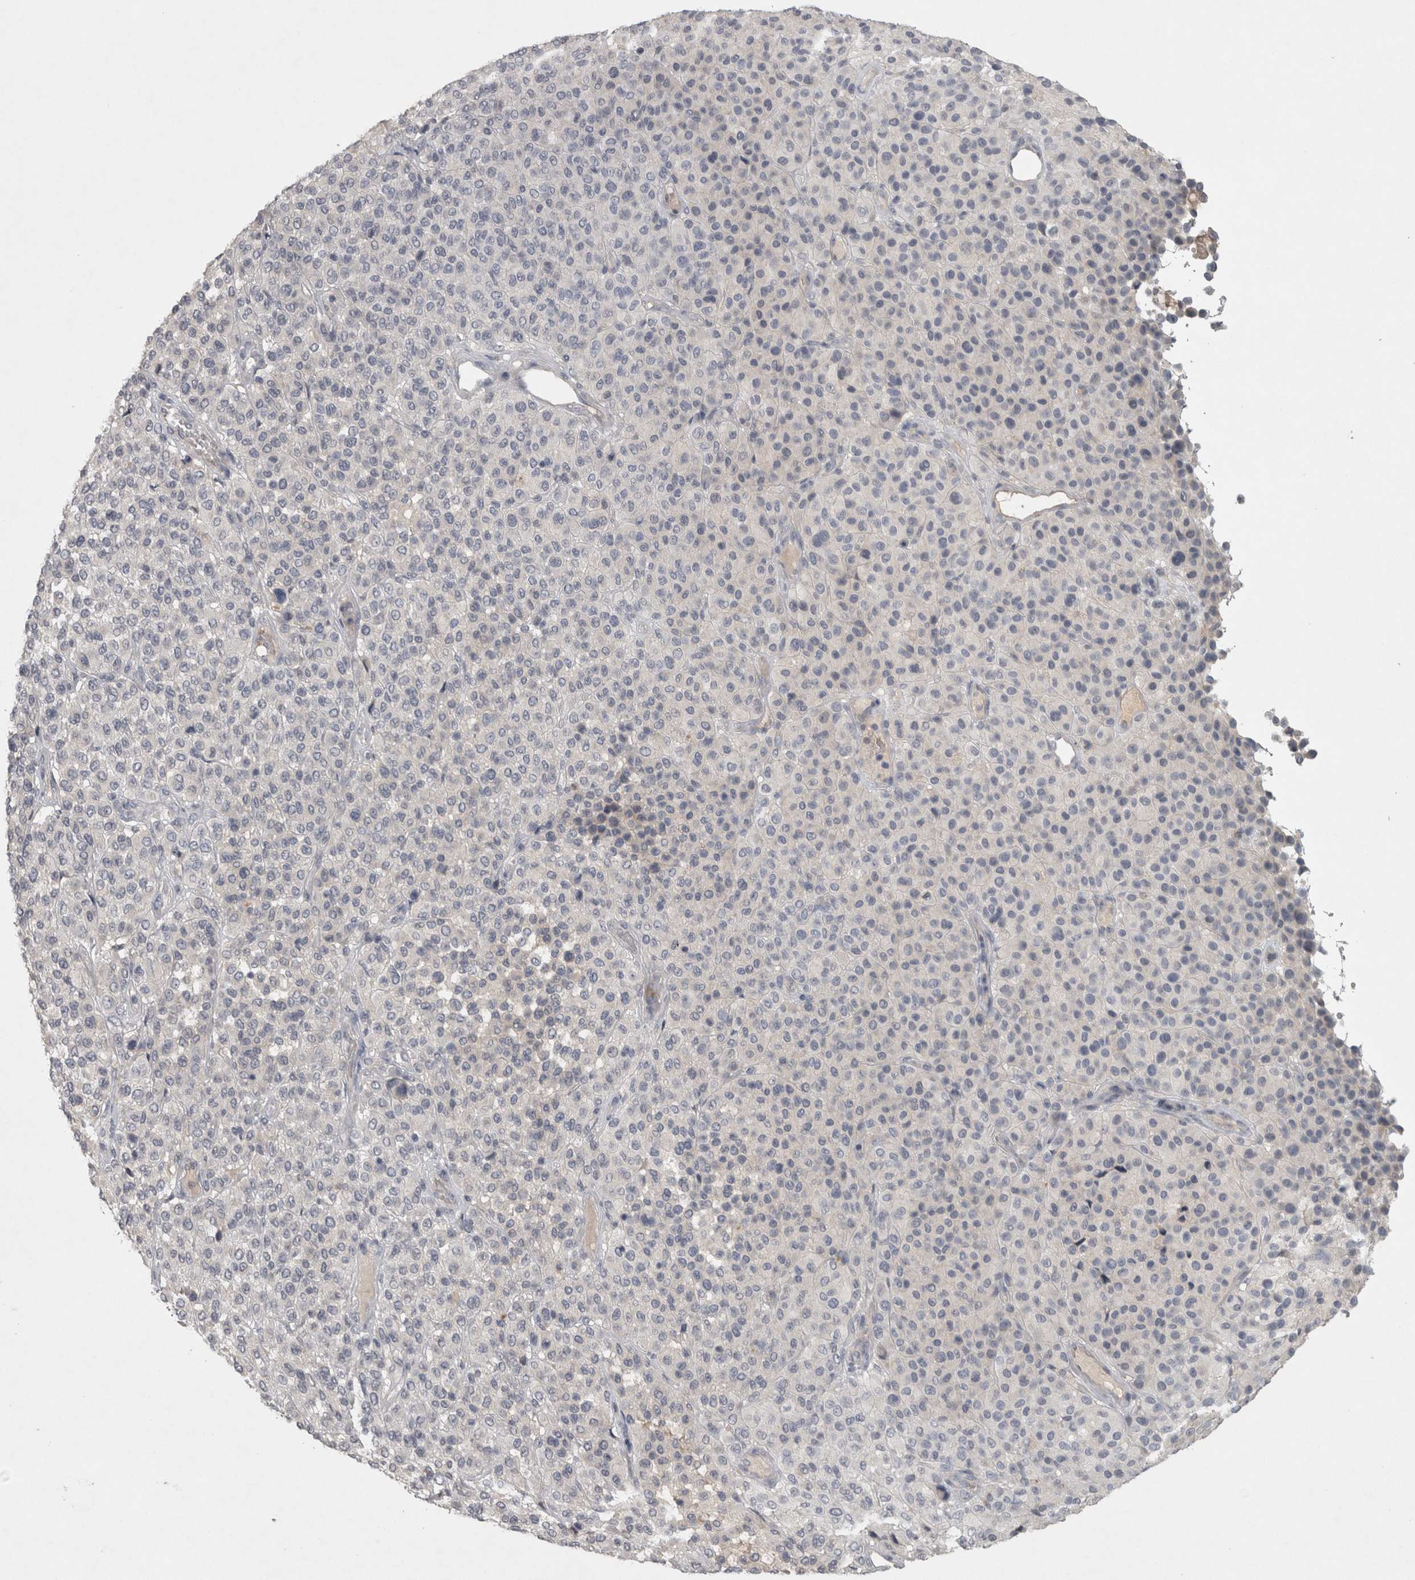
{"staining": {"intensity": "negative", "quantity": "none", "location": "none"}, "tissue": "melanoma", "cell_type": "Tumor cells", "image_type": "cancer", "snomed": [{"axis": "morphology", "description": "Malignant melanoma, Metastatic site"}, {"axis": "topography", "description": "Pancreas"}], "caption": "This image is of melanoma stained with immunohistochemistry to label a protein in brown with the nuclei are counter-stained blue. There is no positivity in tumor cells.", "gene": "ENPP7", "patient": {"sex": "female", "age": 30}}